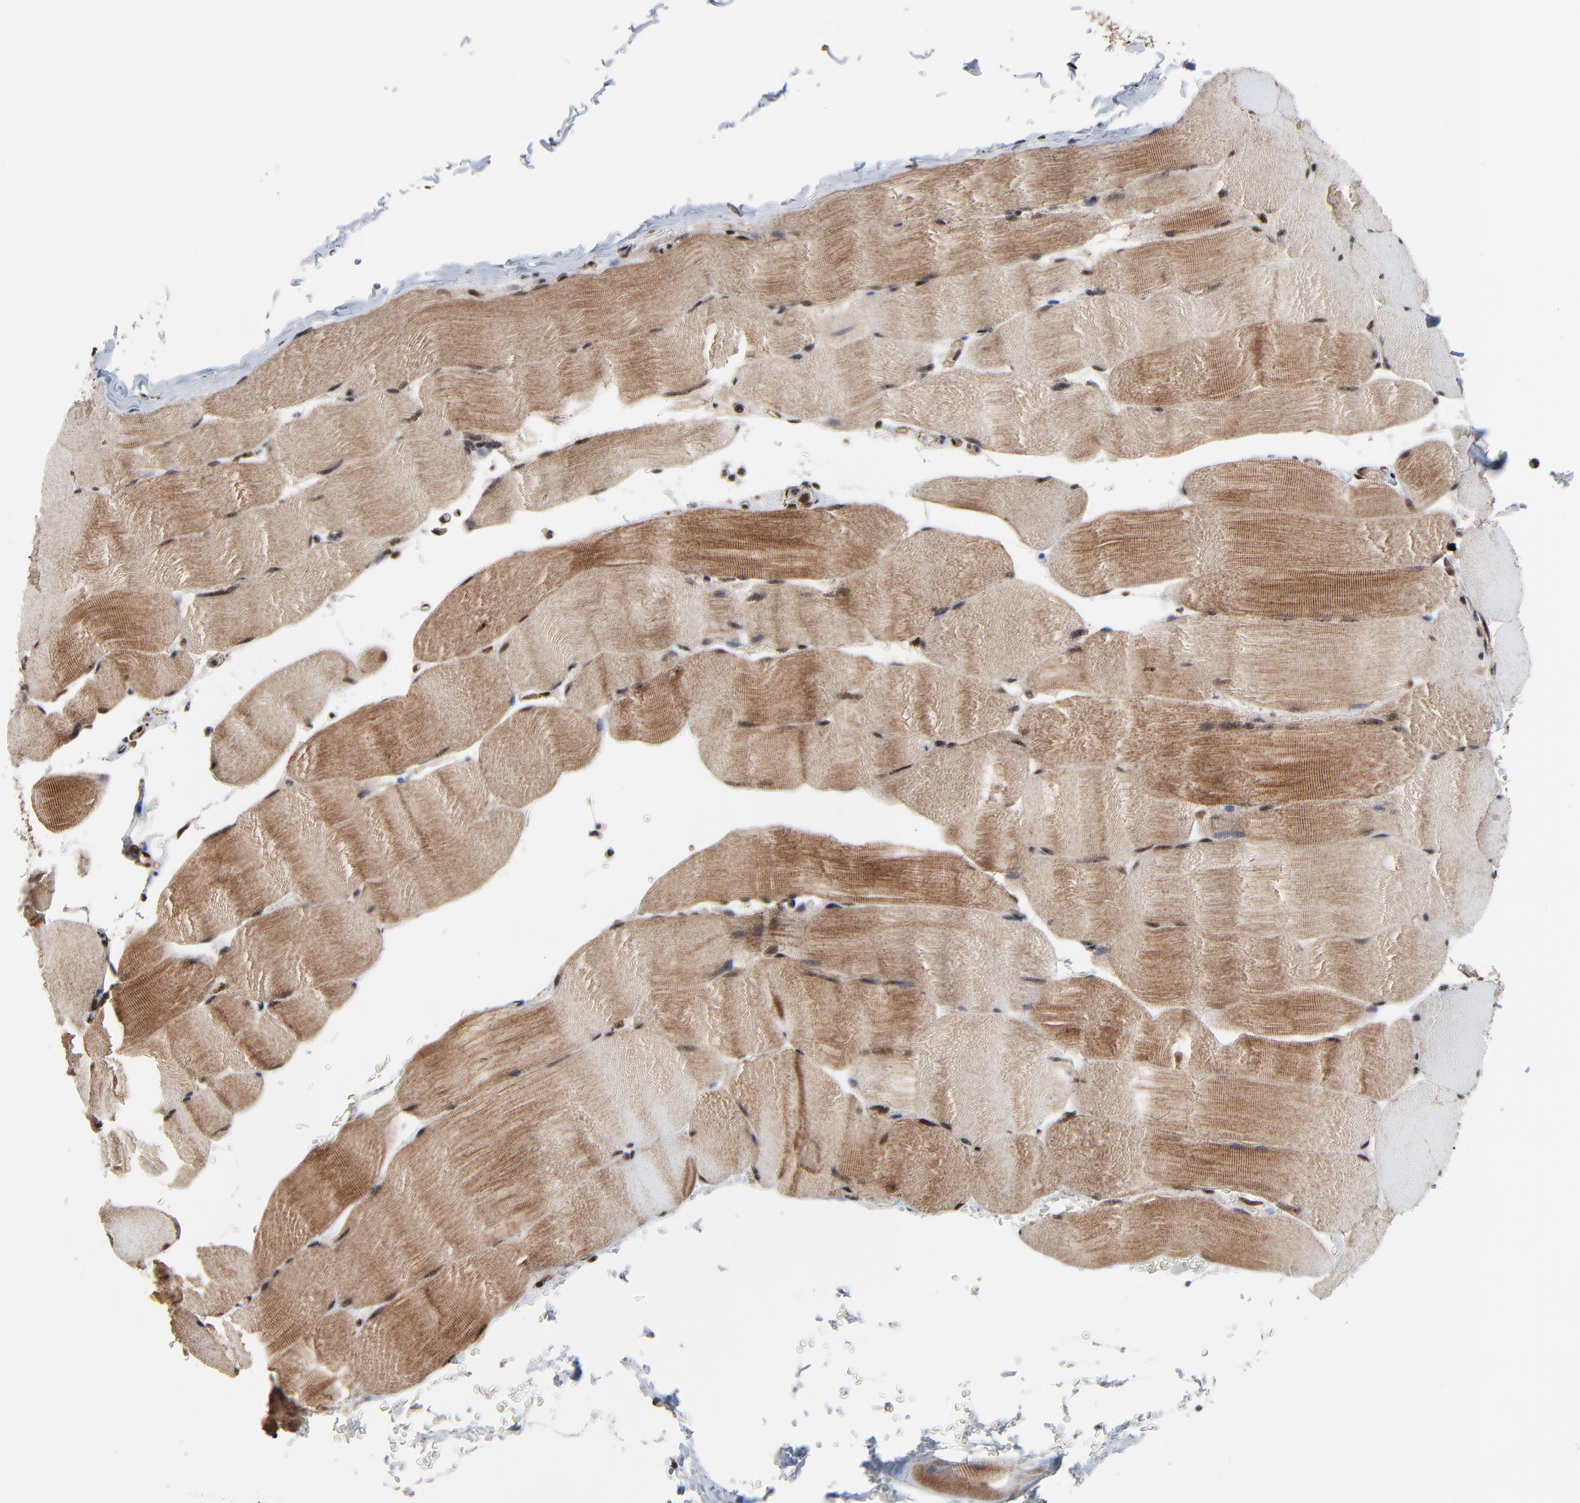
{"staining": {"intensity": "moderate", "quantity": ">75%", "location": "cytoplasmic/membranous"}, "tissue": "skeletal muscle", "cell_type": "Myocytes", "image_type": "normal", "snomed": [{"axis": "morphology", "description": "Normal tissue, NOS"}, {"axis": "topography", "description": "Skeletal muscle"}], "caption": "Myocytes display medium levels of moderate cytoplasmic/membranous staining in approximately >75% of cells in unremarkable skeletal muscle.", "gene": "RHOJ", "patient": {"sex": "male", "age": 62}}